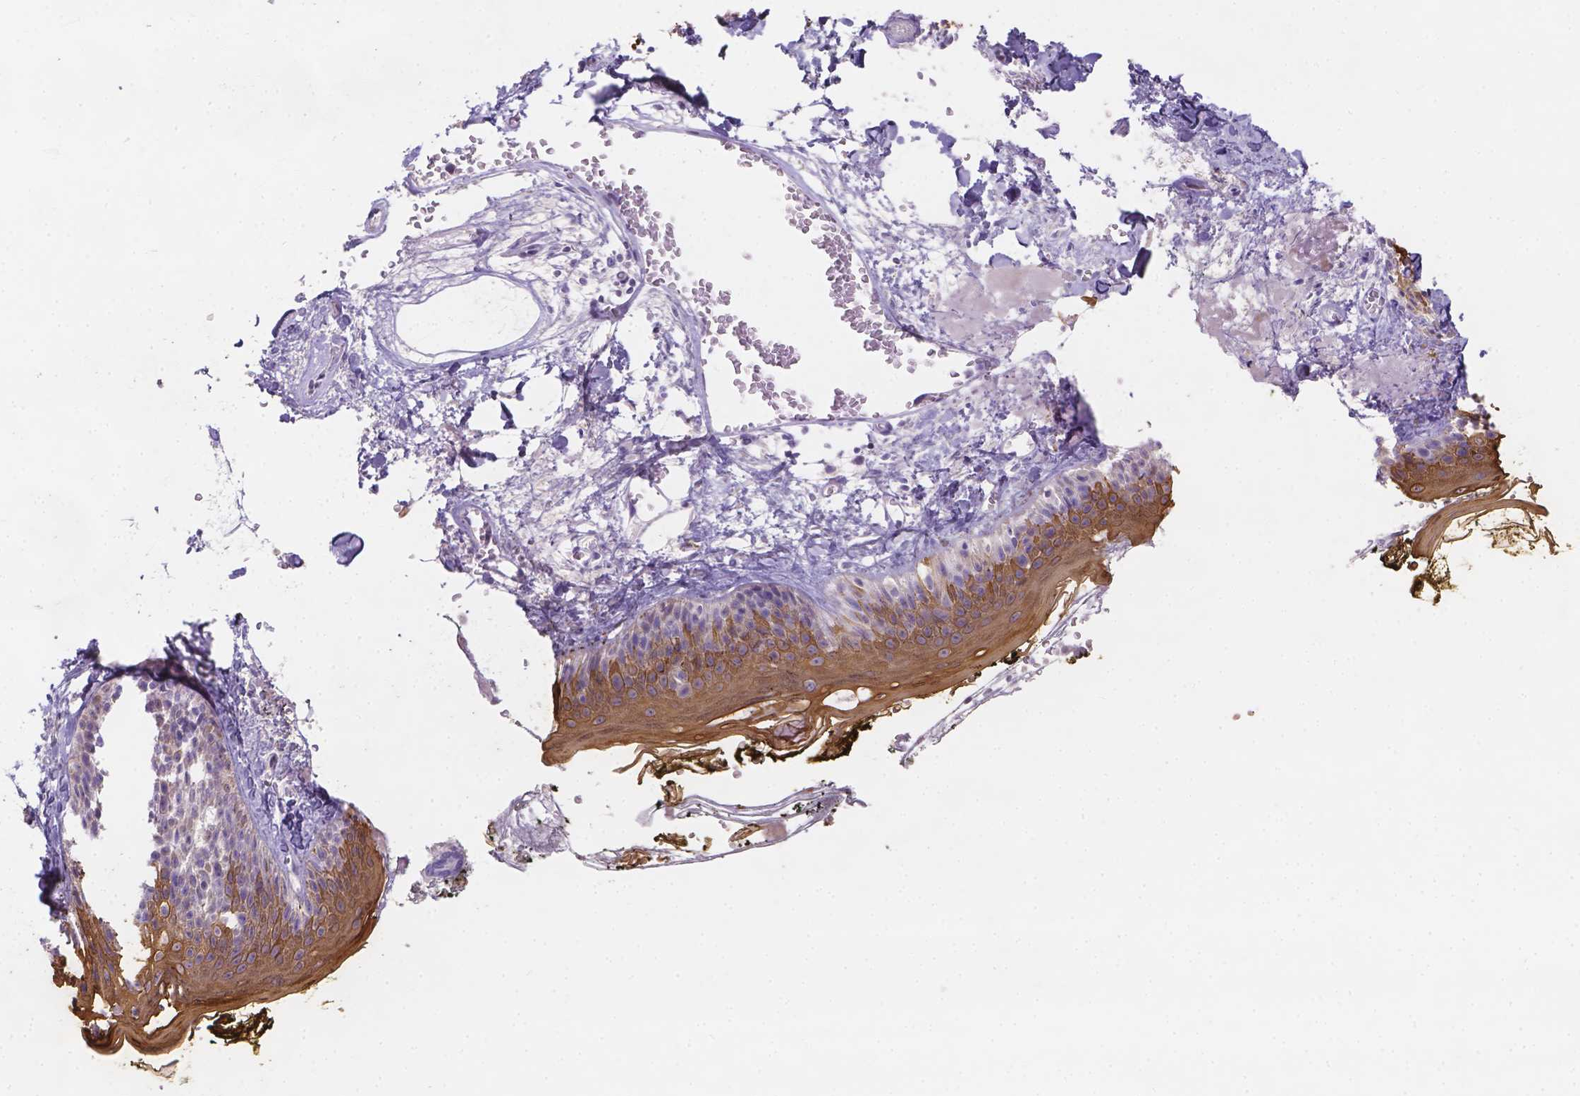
{"staining": {"intensity": "negative", "quantity": "none", "location": "none"}, "tissue": "skin", "cell_type": "Fibroblasts", "image_type": "normal", "snomed": [{"axis": "morphology", "description": "Normal tissue, NOS"}, {"axis": "topography", "description": "Skin"}], "caption": "DAB immunohistochemical staining of benign skin shows no significant staining in fibroblasts. (Brightfield microscopy of DAB (3,3'-diaminobenzidine) IHC at high magnification).", "gene": "DMWD", "patient": {"sex": "male", "age": 76}}